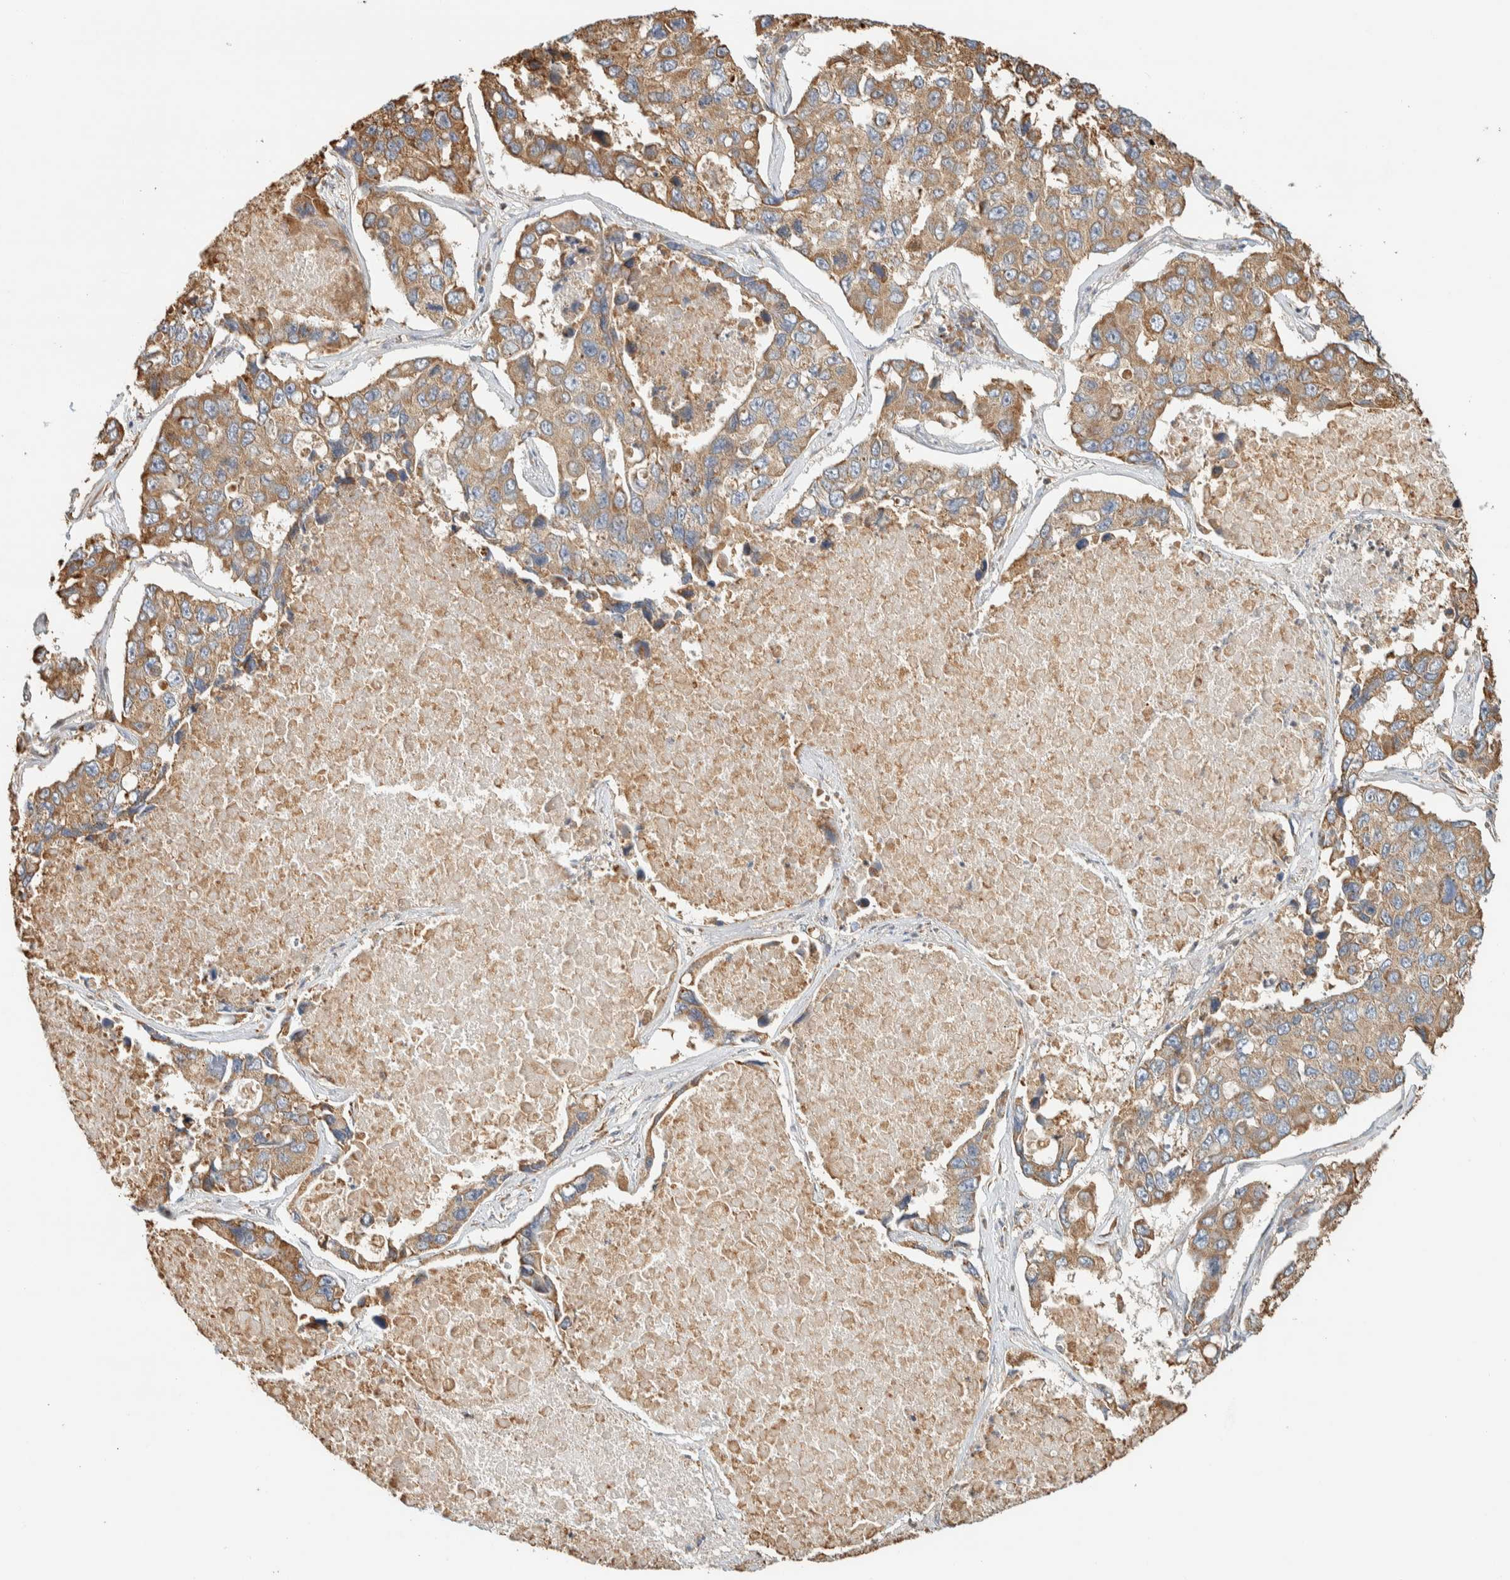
{"staining": {"intensity": "moderate", "quantity": ">75%", "location": "cytoplasmic/membranous"}, "tissue": "lung cancer", "cell_type": "Tumor cells", "image_type": "cancer", "snomed": [{"axis": "morphology", "description": "Adenocarcinoma, NOS"}, {"axis": "topography", "description": "Lung"}], "caption": "Tumor cells demonstrate medium levels of moderate cytoplasmic/membranous staining in about >75% of cells in human lung cancer. The protein is shown in brown color, while the nuclei are stained blue.", "gene": "RAB11FIP1", "patient": {"sex": "male", "age": 64}}